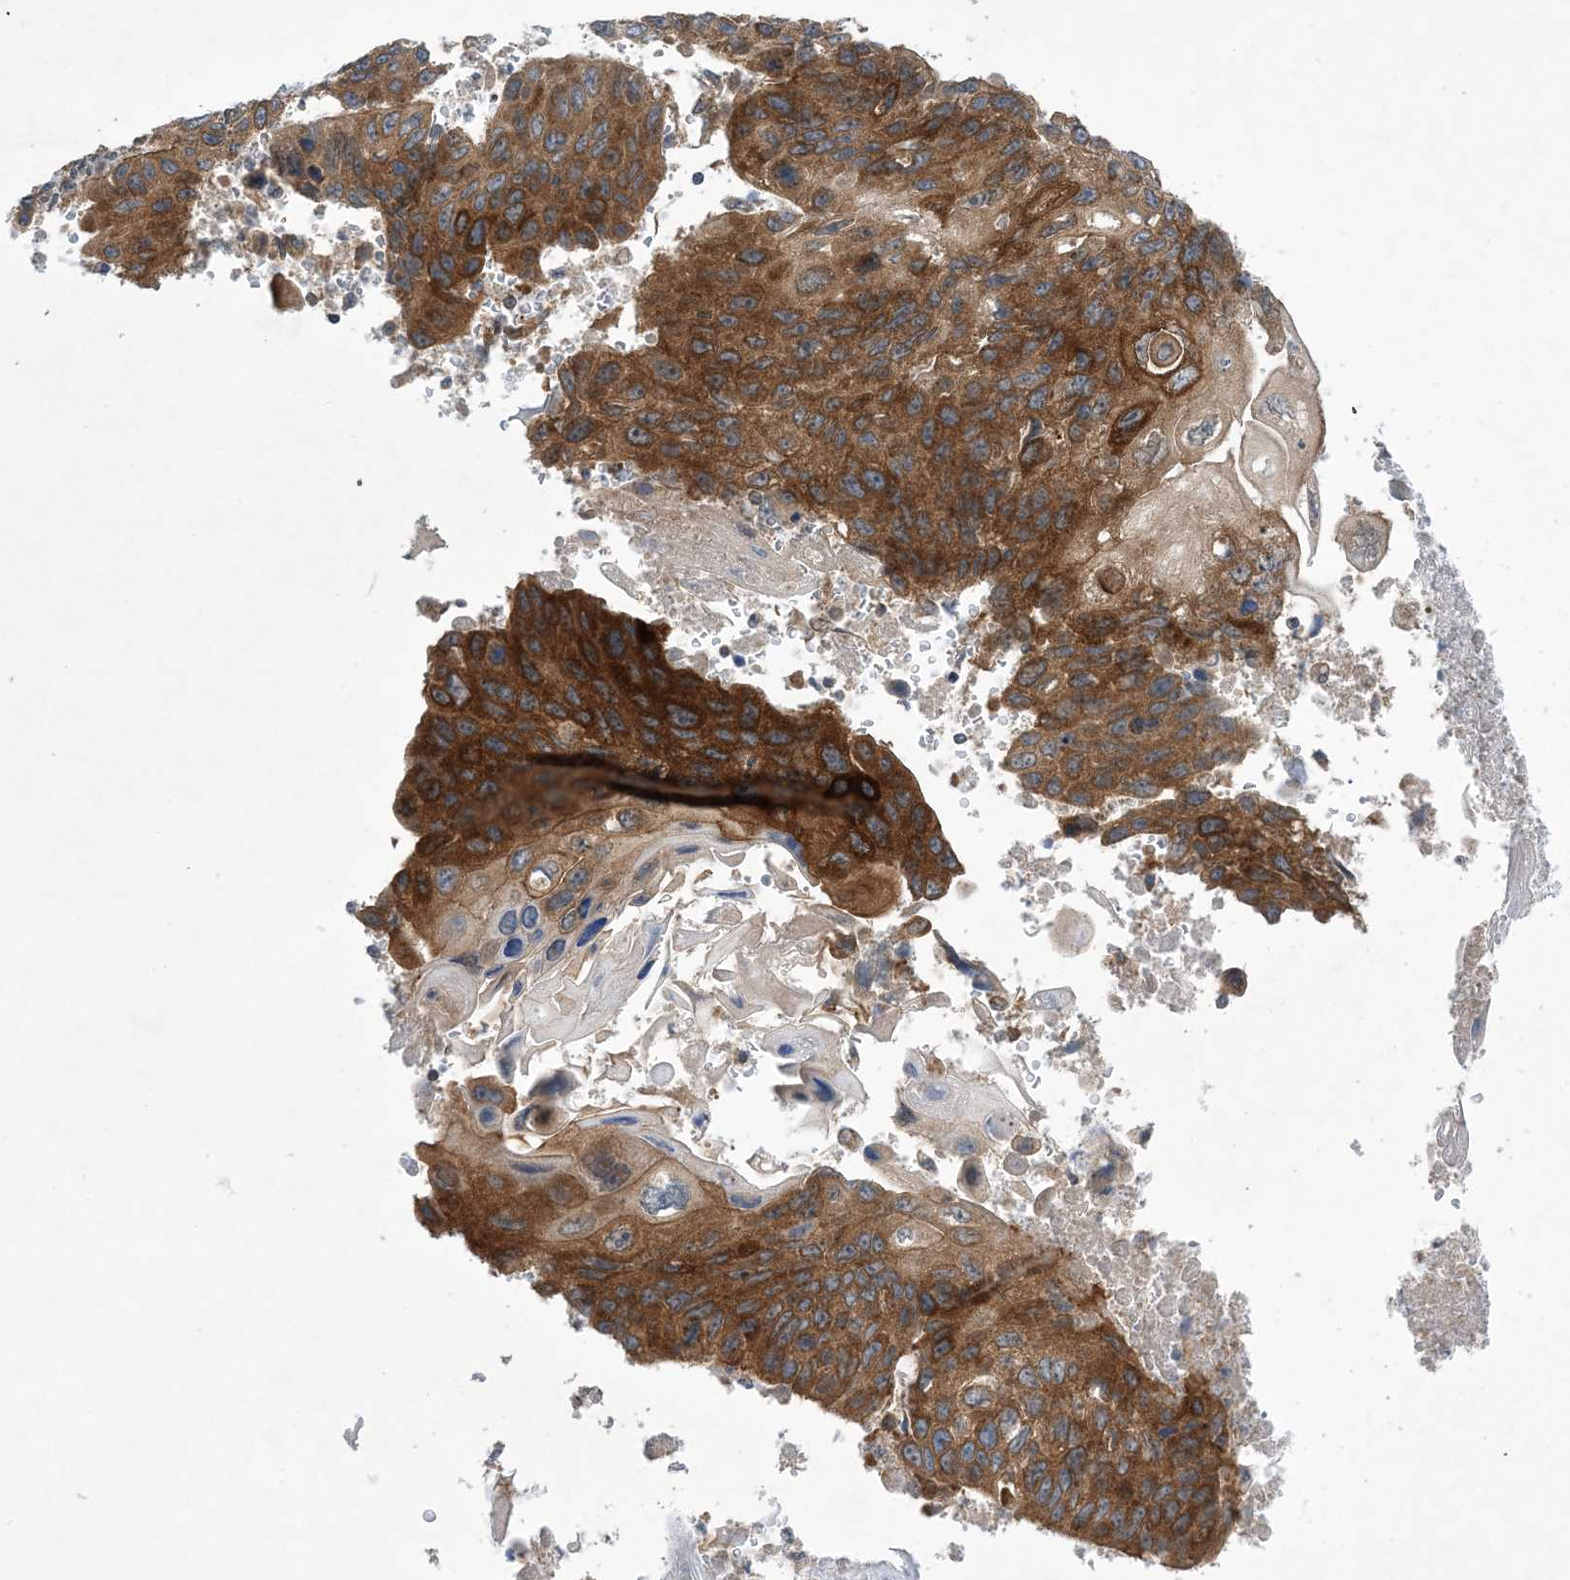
{"staining": {"intensity": "strong", "quantity": ">75%", "location": "cytoplasmic/membranous"}, "tissue": "lung cancer", "cell_type": "Tumor cells", "image_type": "cancer", "snomed": [{"axis": "morphology", "description": "Squamous cell carcinoma, NOS"}, {"axis": "topography", "description": "Lung"}], "caption": "Lung squamous cell carcinoma tissue shows strong cytoplasmic/membranous expression in approximately >75% of tumor cells, visualized by immunohistochemistry. (DAB IHC with brightfield microscopy, high magnification).", "gene": "EHBP1", "patient": {"sex": "male", "age": 61}}